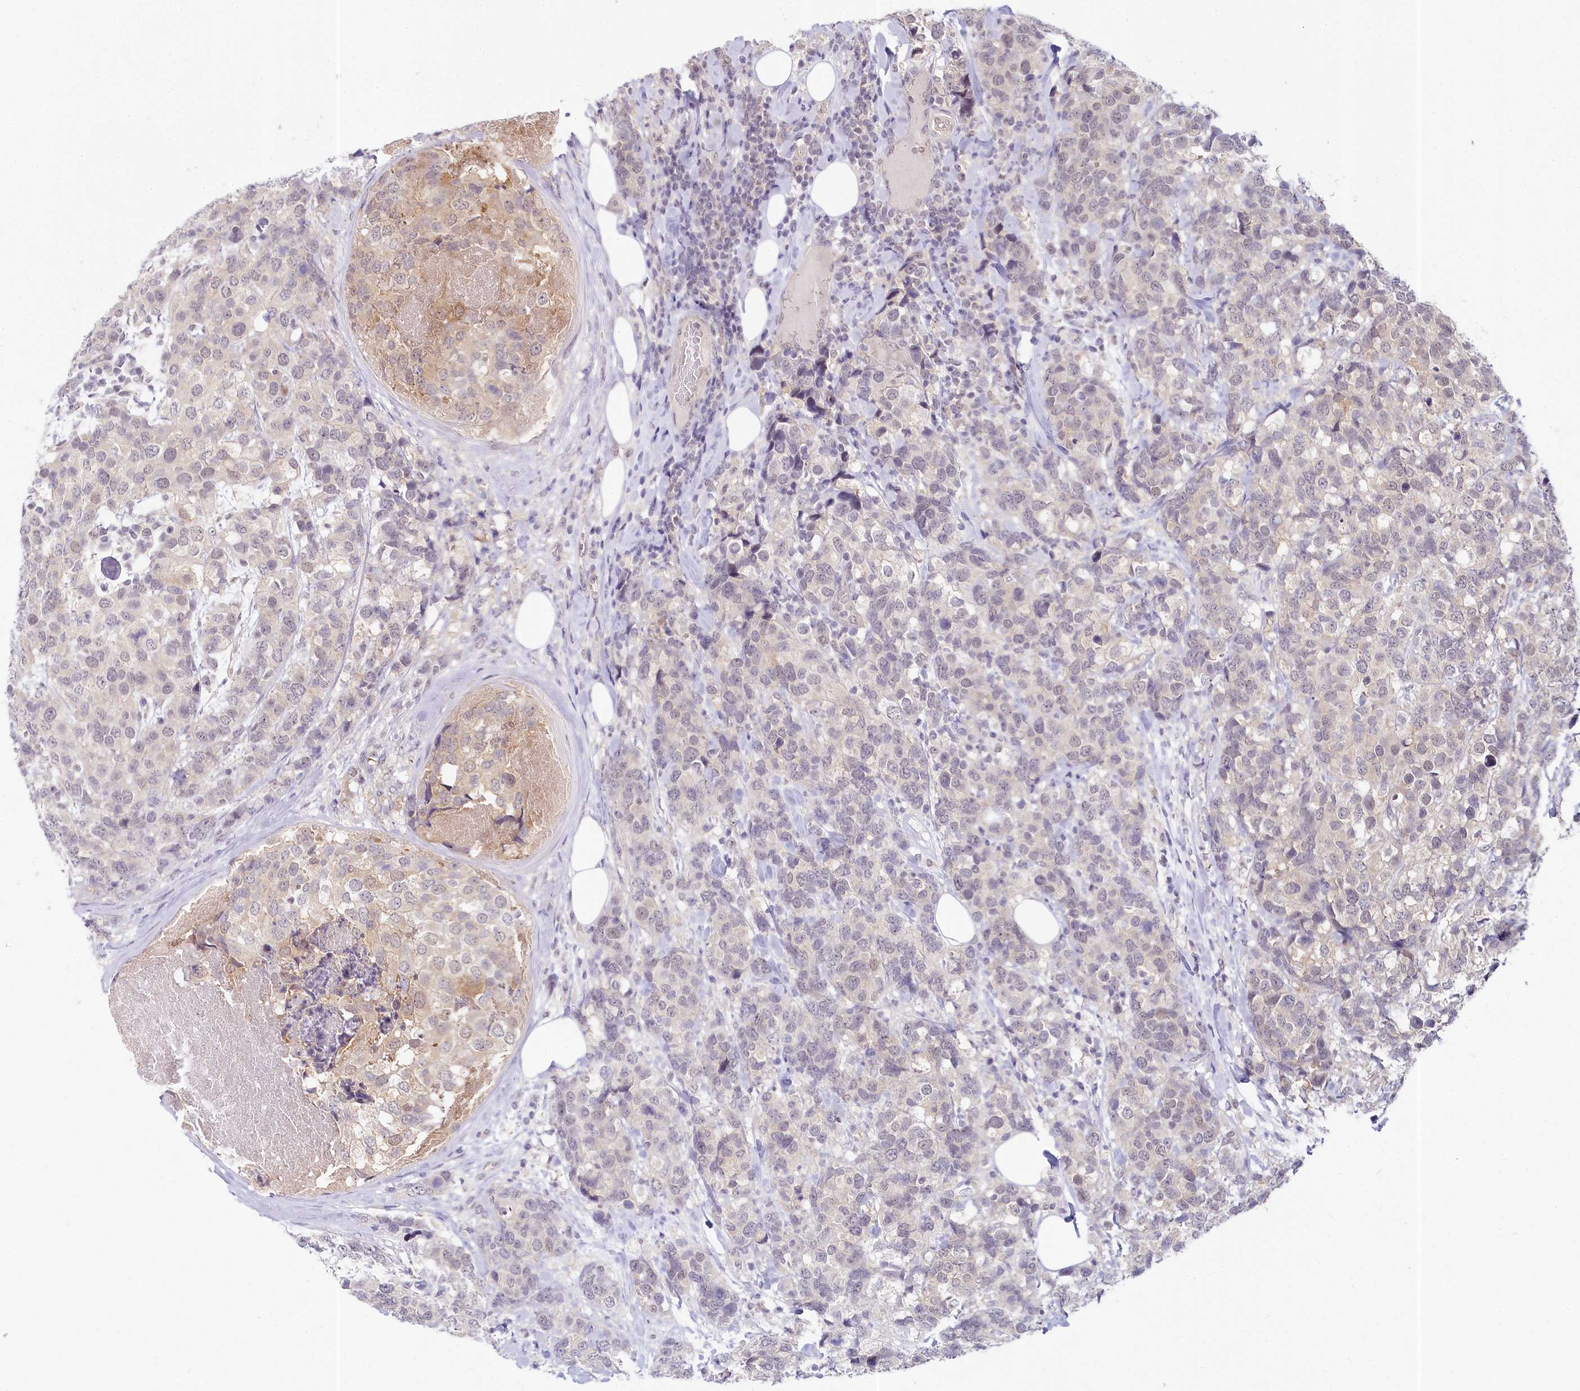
{"staining": {"intensity": "weak", "quantity": "<25%", "location": "nuclear"}, "tissue": "breast cancer", "cell_type": "Tumor cells", "image_type": "cancer", "snomed": [{"axis": "morphology", "description": "Lobular carcinoma"}, {"axis": "topography", "description": "Breast"}], "caption": "High magnification brightfield microscopy of breast cancer stained with DAB (brown) and counterstained with hematoxylin (blue): tumor cells show no significant positivity.", "gene": "AMTN", "patient": {"sex": "female", "age": 59}}